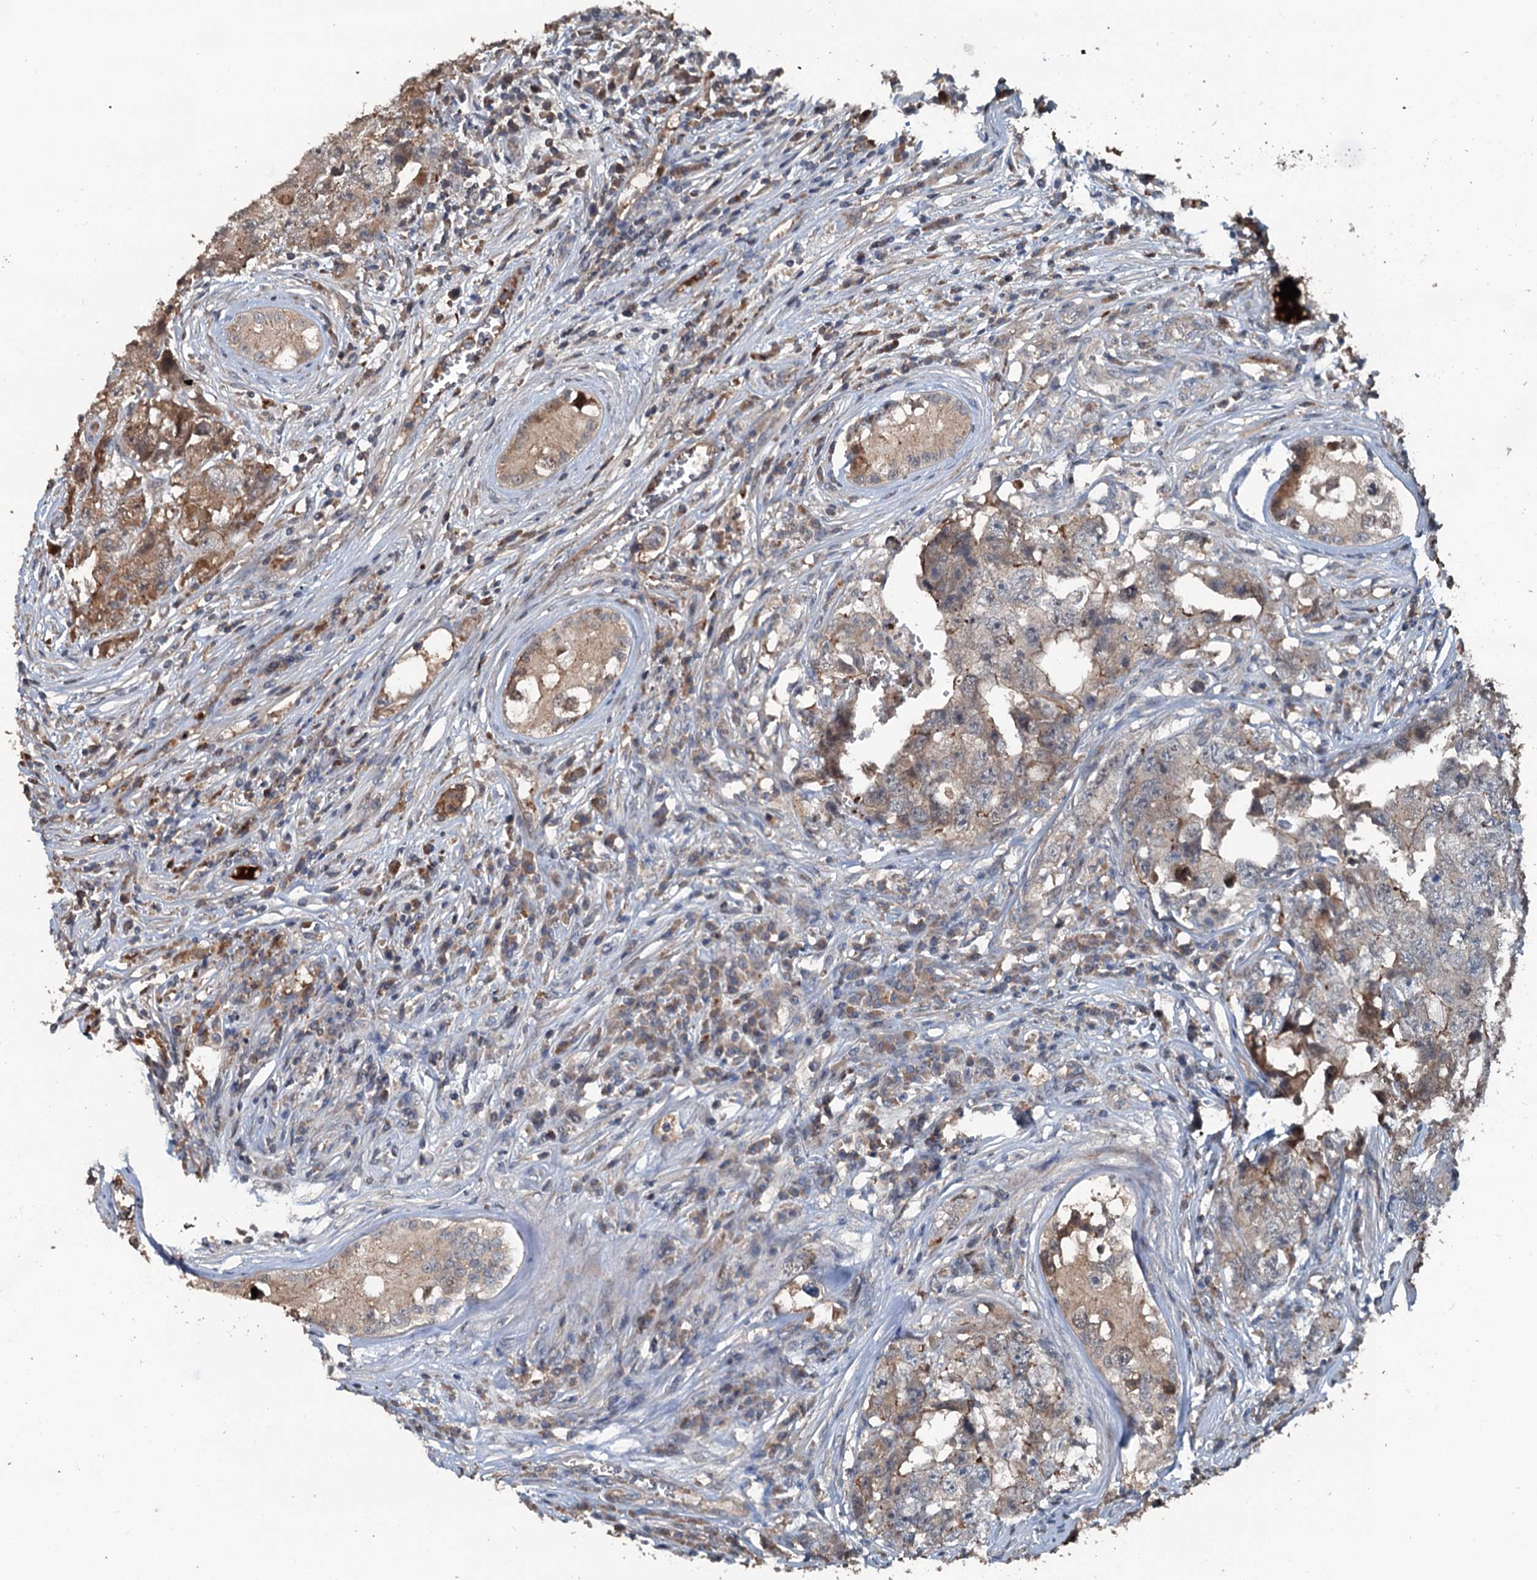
{"staining": {"intensity": "weak", "quantity": "<25%", "location": "cytoplasmic/membranous"}, "tissue": "testis cancer", "cell_type": "Tumor cells", "image_type": "cancer", "snomed": [{"axis": "morphology", "description": "Carcinoma, Embryonal, NOS"}, {"axis": "topography", "description": "Testis"}], "caption": "Immunohistochemistry of human testis cancer (embryonal carcinoma) exhibits no positivity in tumor cells. (Immunohistochemistry, brightfield microscopy, high magnification).", "gene": "TEDC1", "patient": {"sex": "male", "age": 17}}